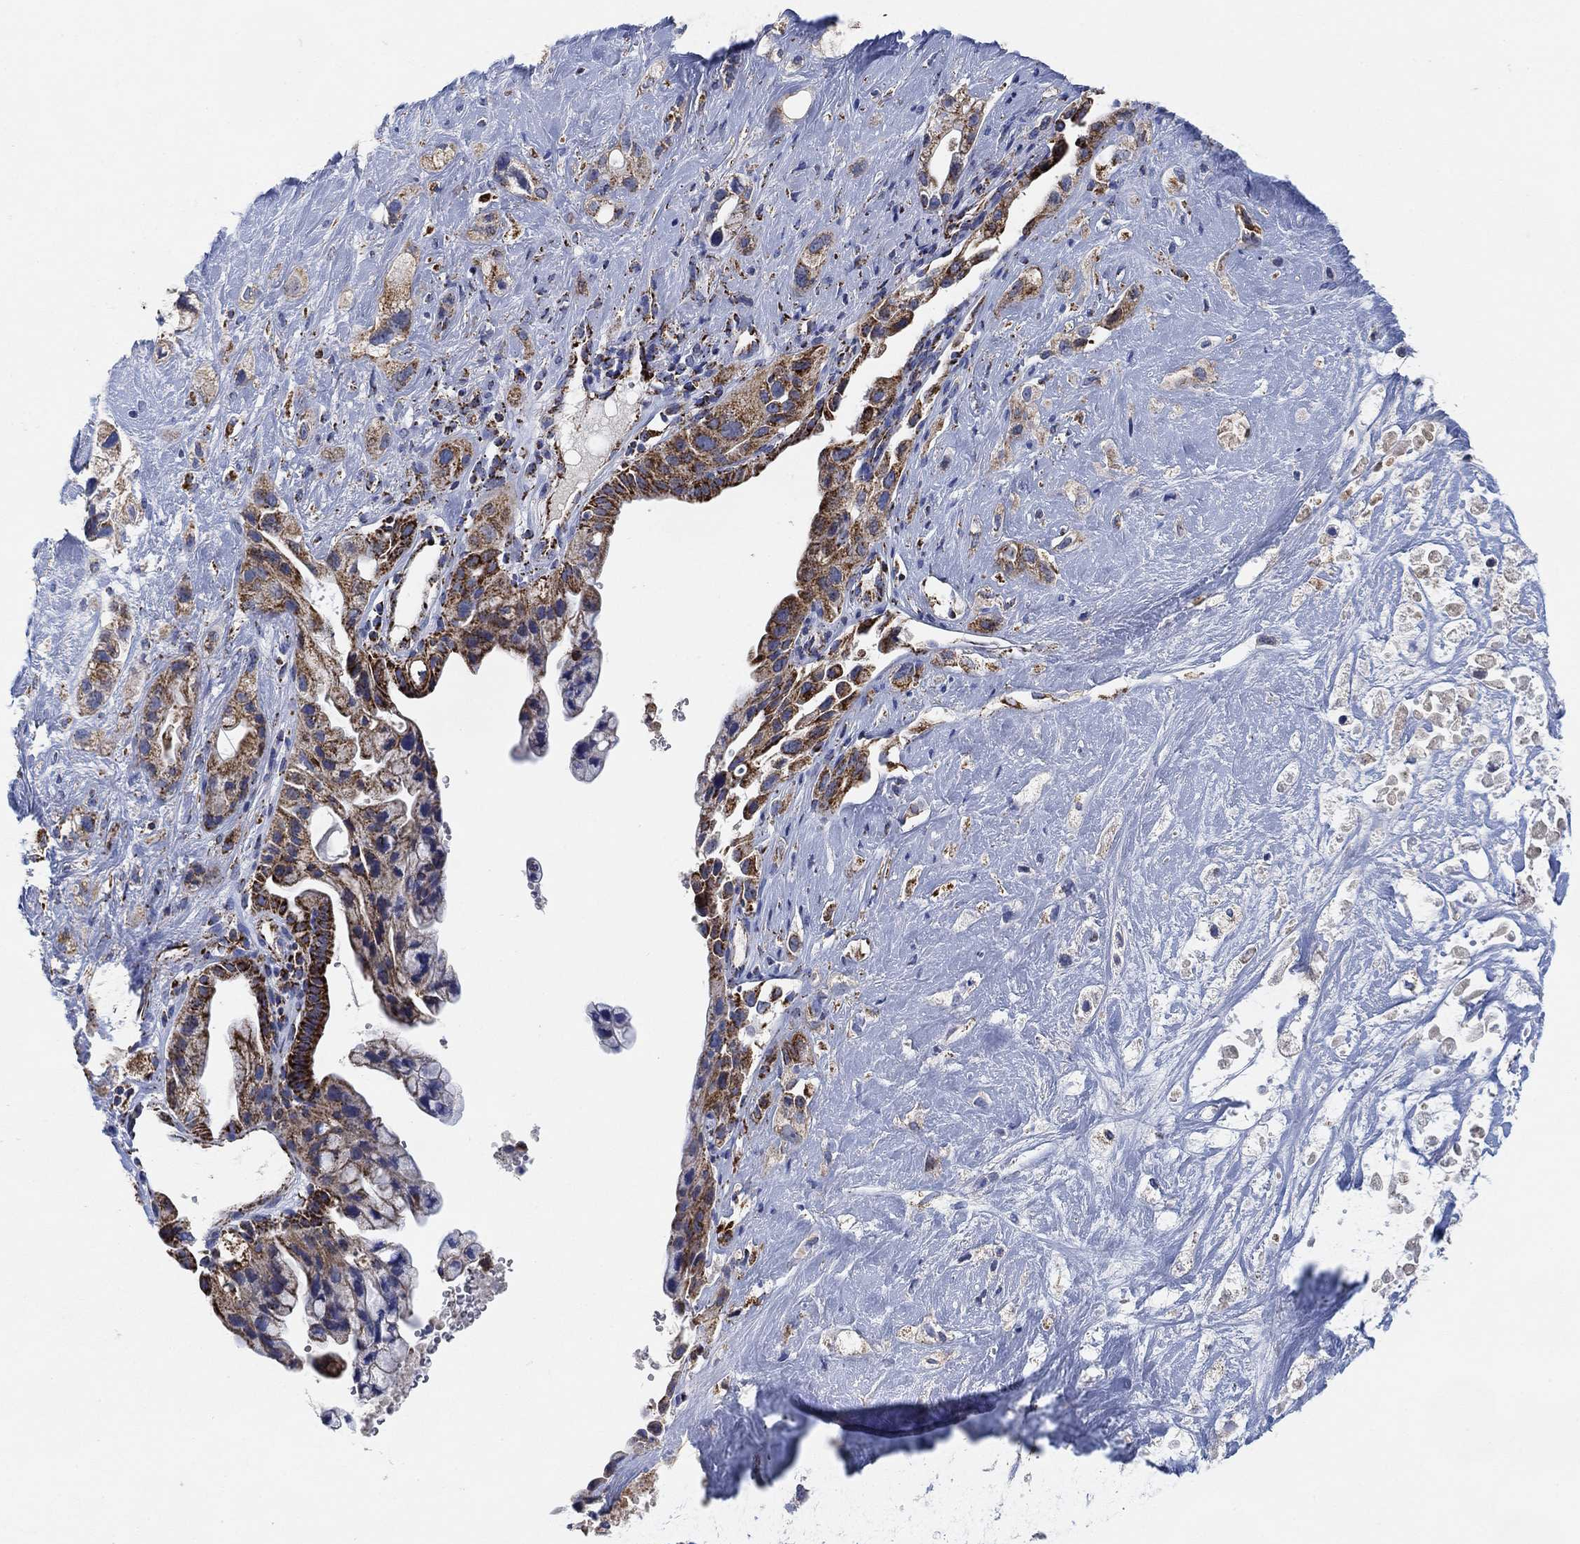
{"staining": {"intensity": "strong", "quantity": "25%-75%", "location": "cytoplasmic/membranous"}, "tissue": "pancreatic cancer", "cell_type": "Tumor cells", "image_type": "cancer", "snomed": [{"axis": "morphology", "description": "Adenocarcinoma, NOS"}, {"axis": "topography", "description": "Pancreas"}], "caption": "Immunohistochemical staining of human pancreatic adenocarcinoma shows strong cytoplasmic/membranous protein positivity in approximately 25%-75% of tumor cells. (Stains: DAB (3,3'-diaminobenzidine) in brown, nuclei in blue, Microscopy: brightfield microscopy at high magnification).", "gene": "NDUFS3", "patient": {"sex": "male", "age": 44}}